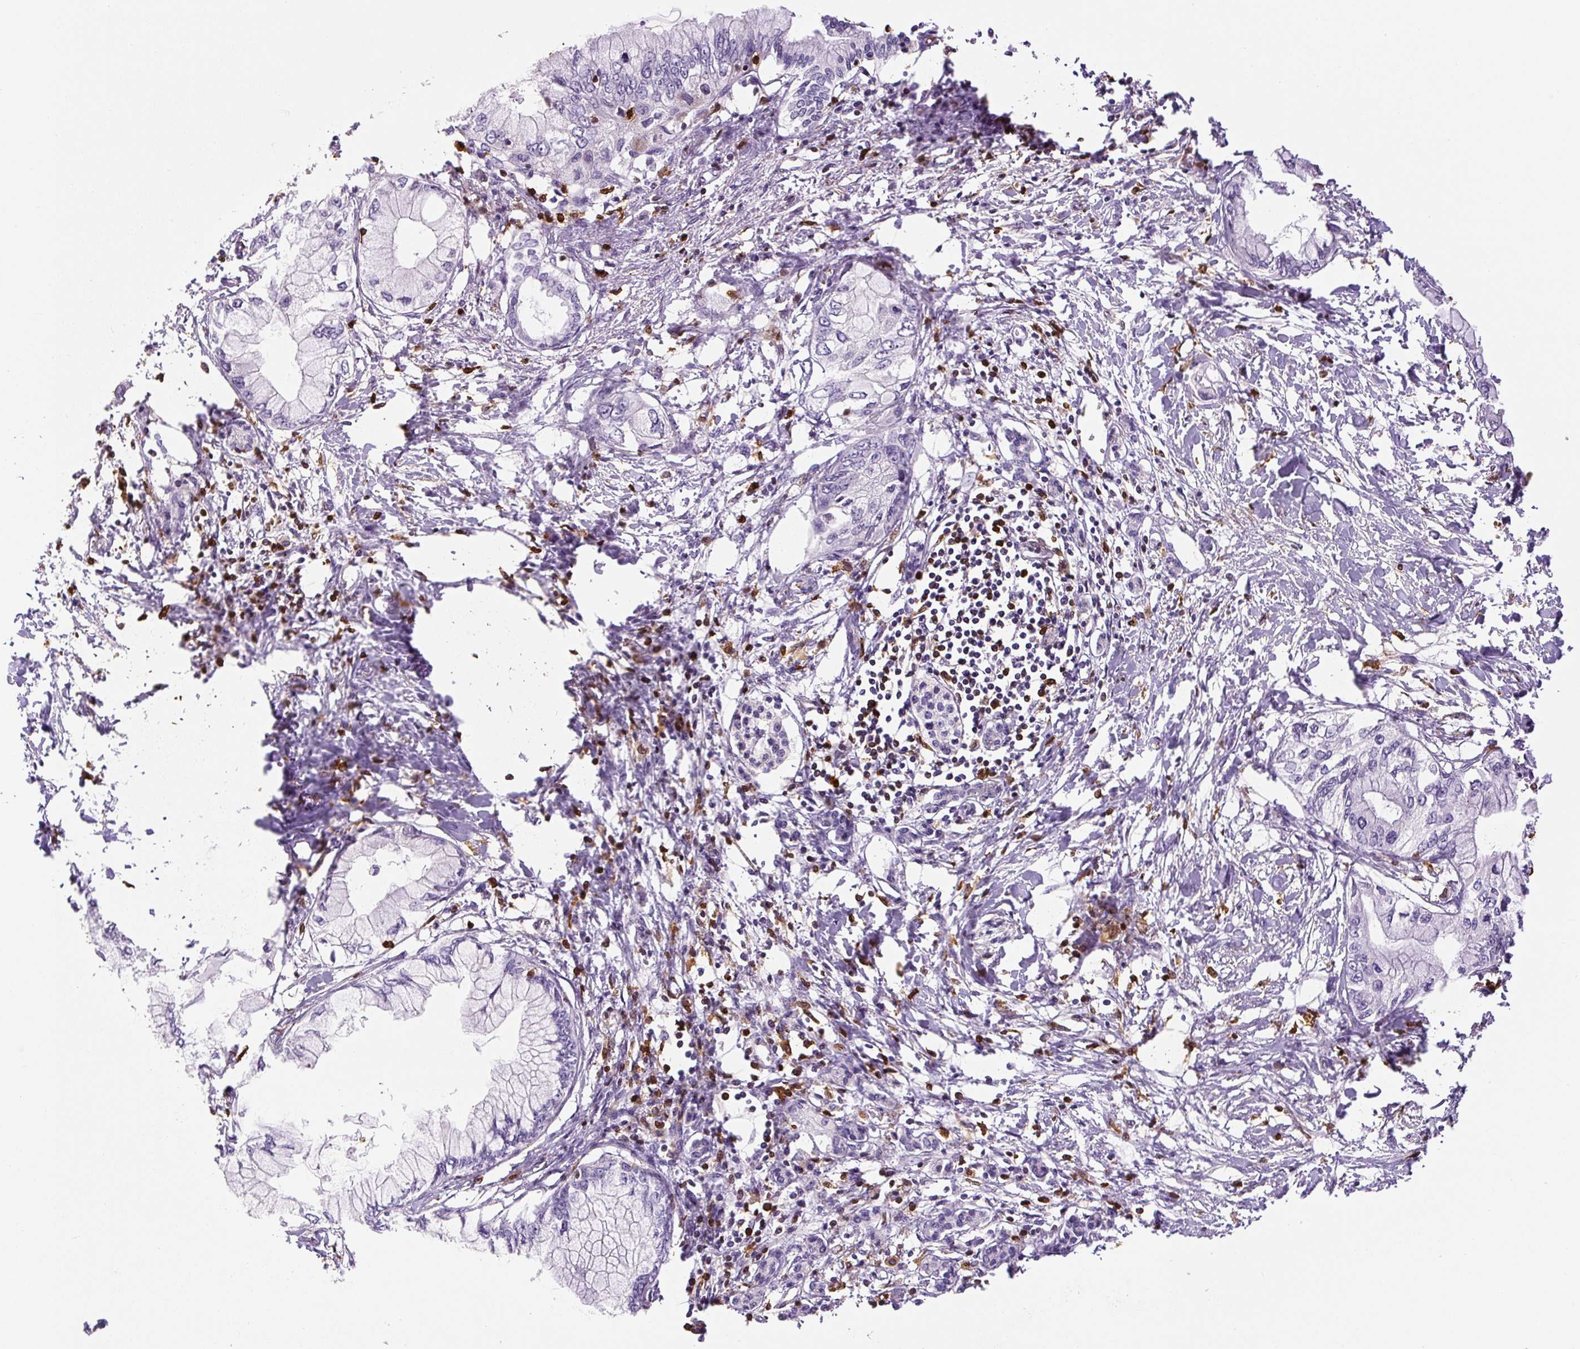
{"staining": {"intensity": "negative", "quantity": "none", "location": "none"}, "tissue": "pancreatic cancer", "cell_type": "Tumor cells", "image_type": "cancer", "snomed": [{"axis": "morphology", "description": "Adenocarcinoma, NOS"}, {"axis": "topography", "description": "Pancreas"}], "caption": "Immunohistochemical staining of human adenocarcinoma (pancreatic) exhibits no significant positivity in tumor cells. The staining is performed using DAB (3,3'-diaminobenzidine) brown chromogen with nuclei counter-stained in using hematoxylin.", "gene": "S100A4", "patient": {"sex": "male", "age": 48}}